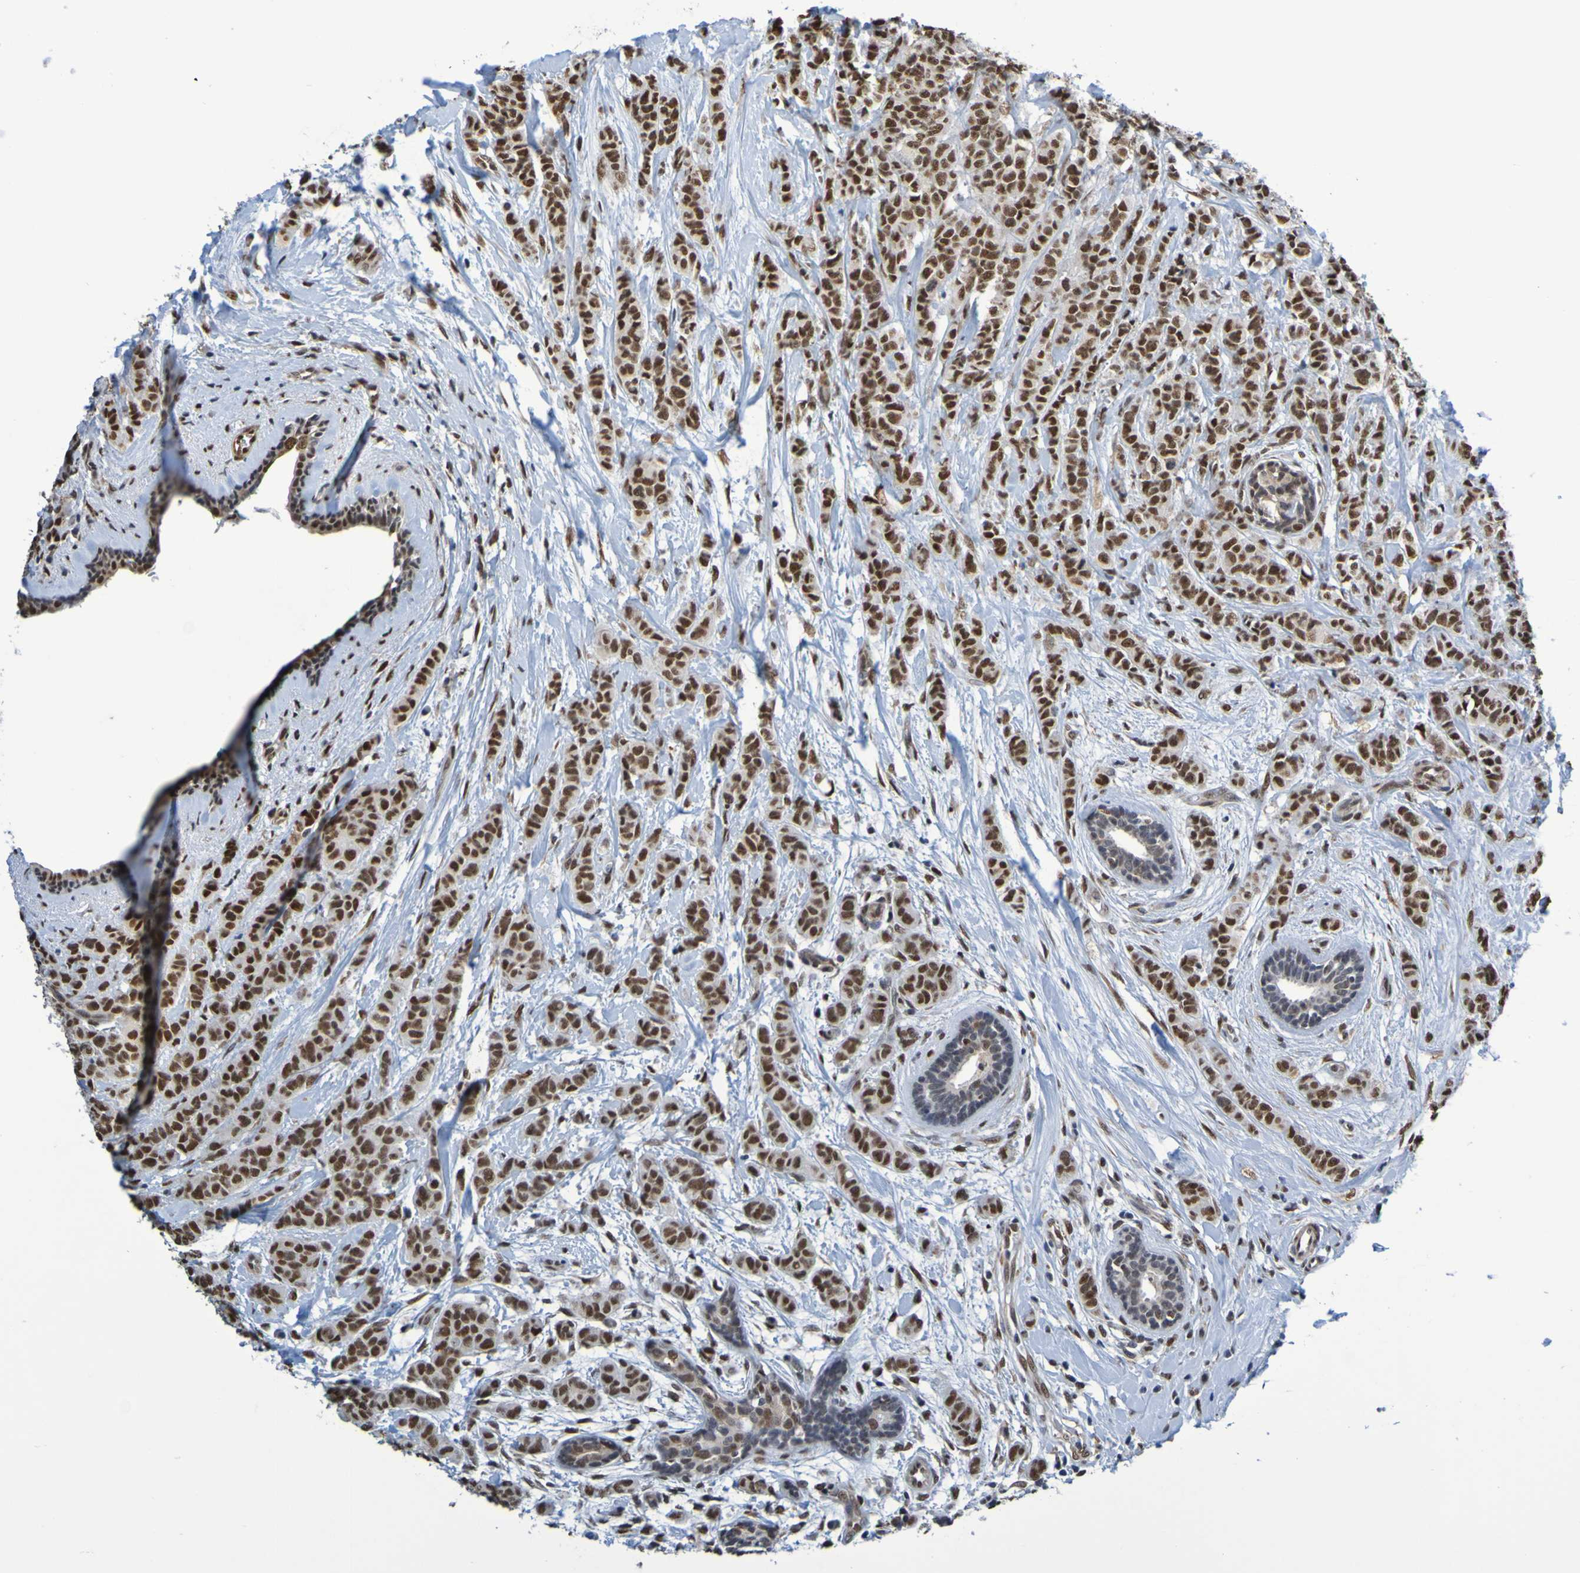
{"staining": {"intensity": "strong", "quantity": ">75%", "location": "nuclear"}, "tissue": "breast cancer", "cell_type": "Tumor cells", "image_type": "cancer", "snomed": [{"axis": "morphology", "description": "Normal tissue, NOS"}, {"axis": "morphology", "description": "Duct carcinoma"}, {"axis": "topography", "description": "Breast"}], "caption": "Human intraductal carcinoma (breast) stained with a protein marker demonstrates strong staining in tumor cells.", "gene": "HDAC2", "patient": {"sex": "female", "age": 40}}